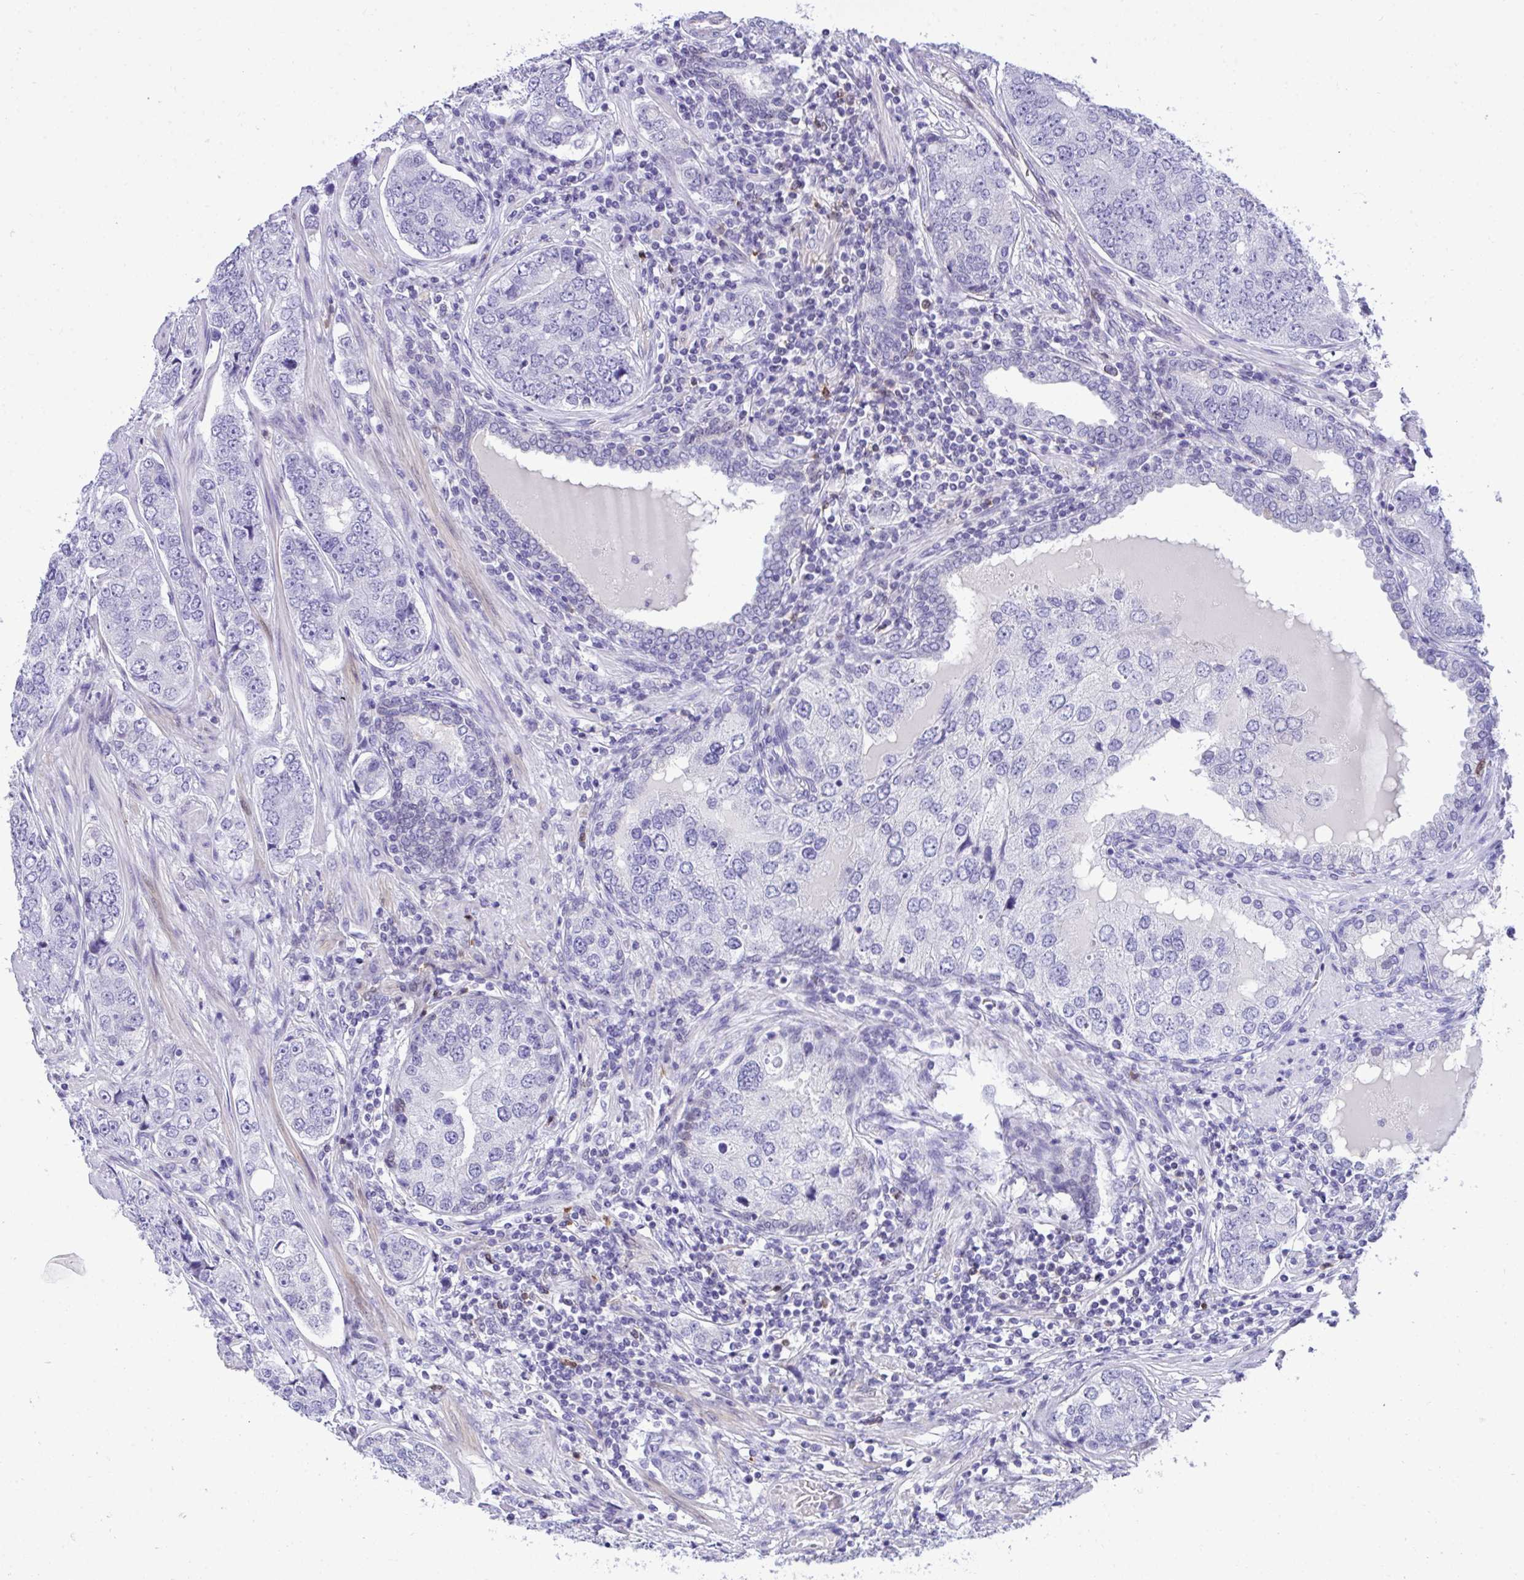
{"staining": {"intensity": "negative", "quantity": "none", "location": "none"}, "tissue": "prostate cancer", "cell_type": "Tumor cells", "image_type": "cancer", "snomed": [{"axis": "morphology", "description": "Adenocarcinoma, High grade"}, {"axis": "topography", "description": "Prostate"}], "caption": "Immunohistochemical staining of prostate cancer (adenocarcinoma (high-grade)) exhibits no significant positivity in tumor cells. (DAB immunohistochemistry visualized using brightfield microscopy, high magnification).", "gene": "PGM2L1", "patient": {"sex": "male", "age": 60}}